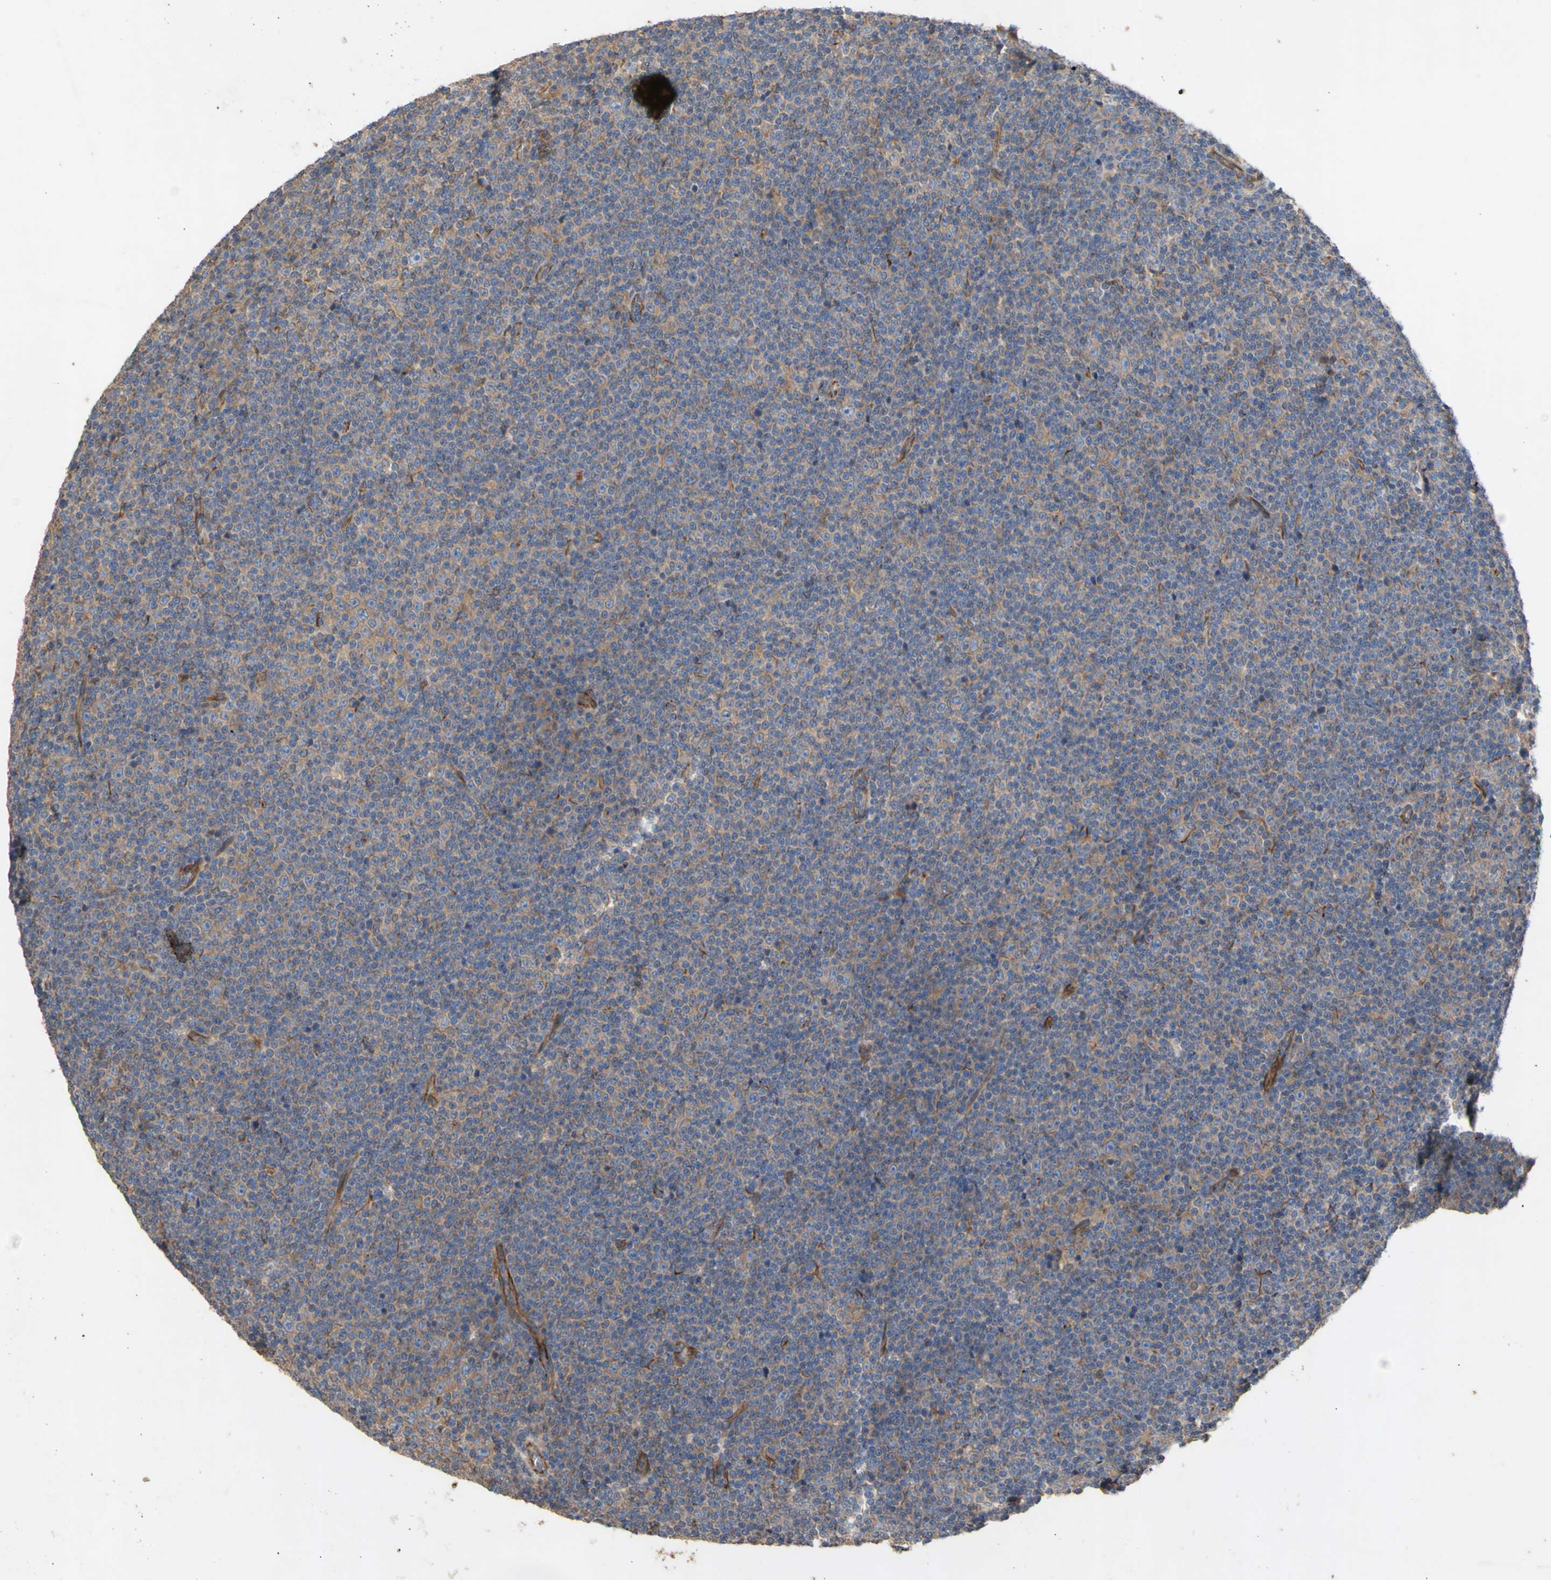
{"staining": {"intensity": "weak", "quantity": "25%-75%", "location": "cytoplasmic/membranous"}, "tissue": "lymphoma", "cell_type": "Tumor cells", "image_type": "cancer", "snomed": [{"axis": "morphology", "description": "Malignant lymphoma, non-Hodgkin's type, Low grade"}, {"axis": "topography", "description": "Lymph node"}], "caption": "DAB (3,3'-diaminobenzidine) immunohistochemical staining of malignant lymphoma, non-Hodgkin's type (low-grade) demonstrates weak cytoplasmic/membranous protein staining in about 25%-75% of tumor cells. The staining is performed using DAB (3,3'-diaminobenzidine) brown chromogen to label protein expression. The nuclei are counter-stained blue using hematoxylin.", "gene": "EIF2S3", "patient": {"sex": "female", "age": 67}}